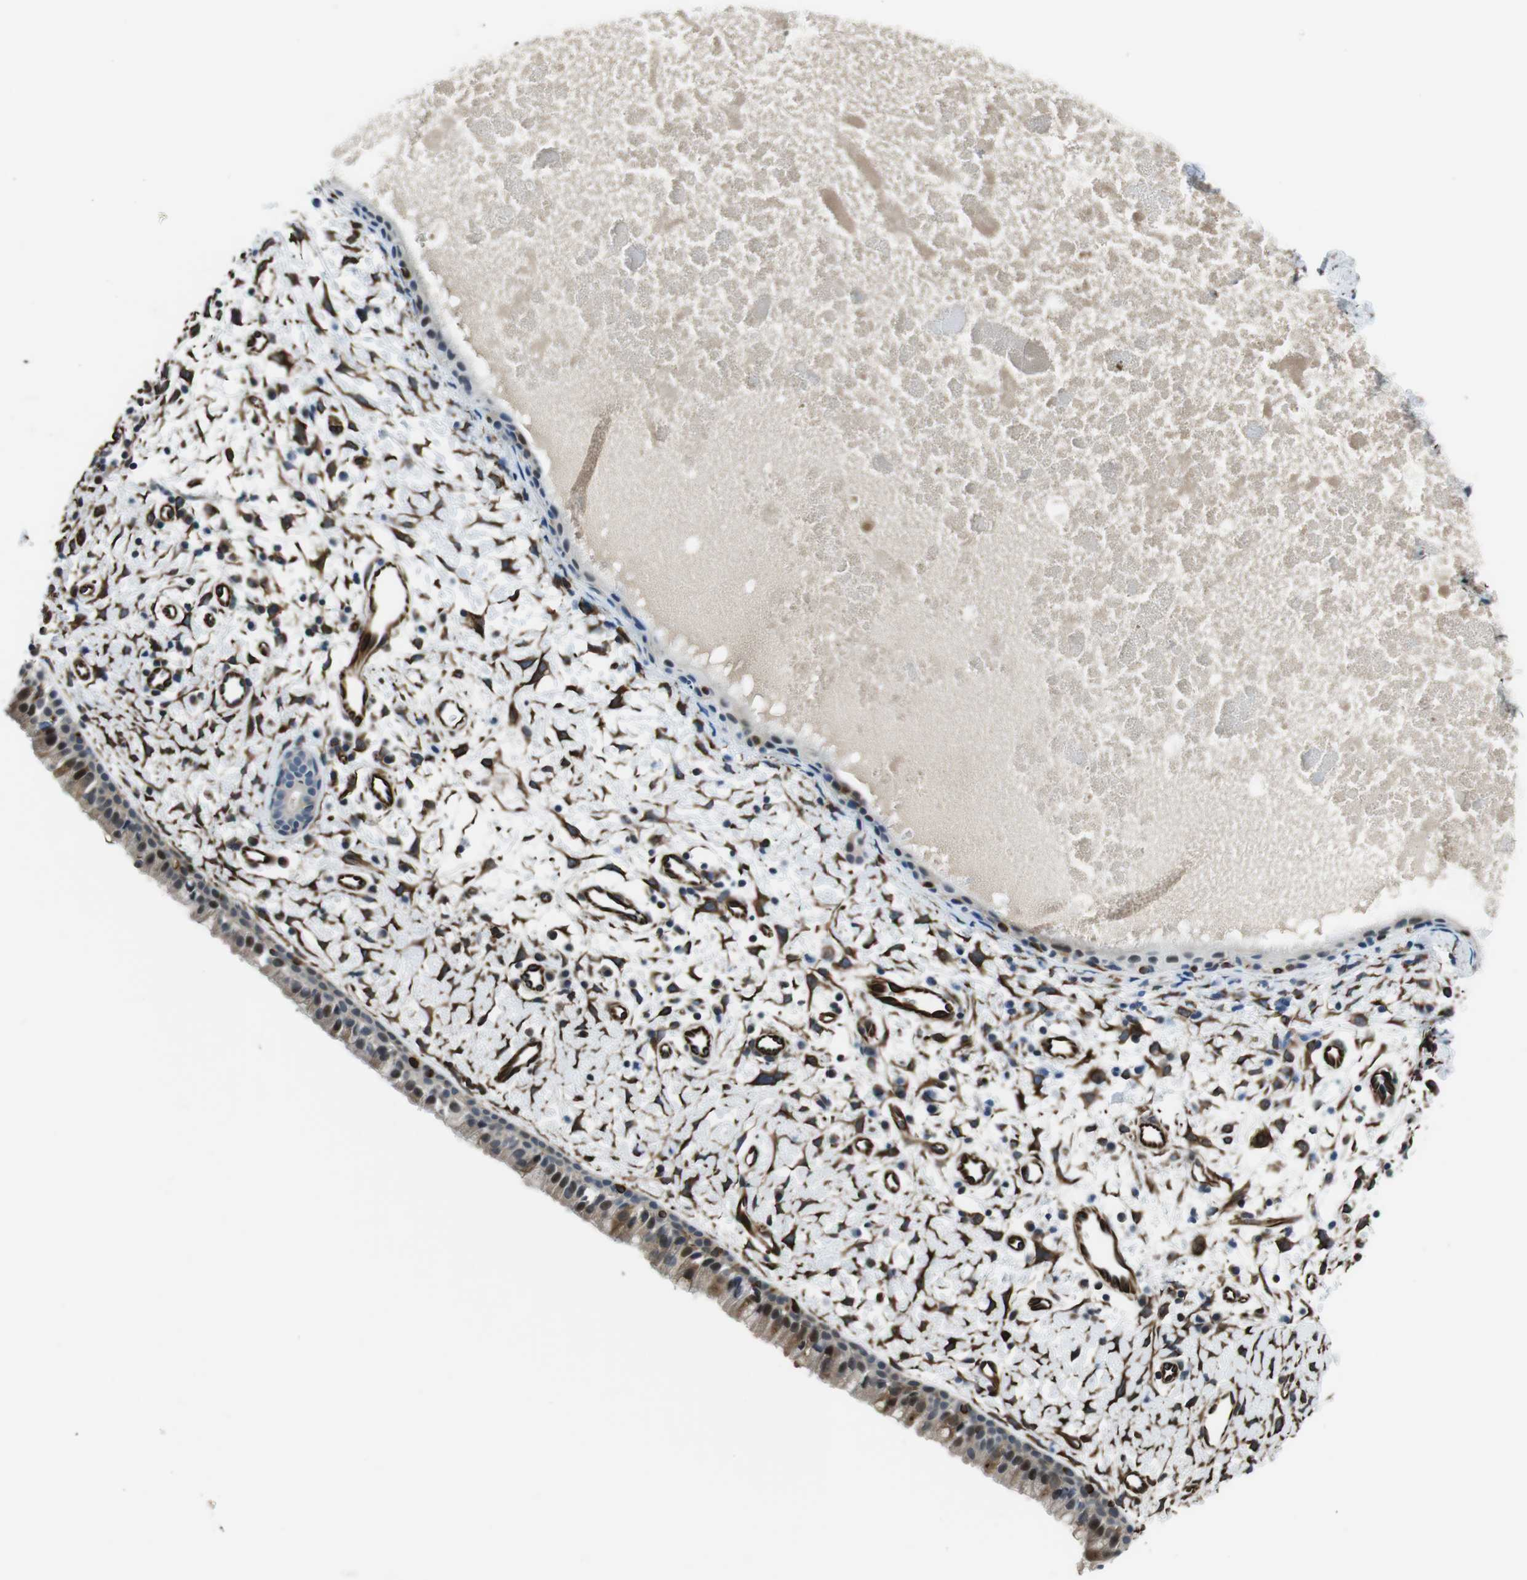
{"staining": {"intensity": "moderate", "quantity": "25%-75%", "location": "cytoplasmic/membranous,nuclear"}, "tissue": "nasopharynx", "cell_type": "Respiratory epithelial cells", "image_type": "normal", "snomed": [{"axis": "morphology", "description": "Normal tissue, NOS"}, {"axis": "topography", "description": "Nasopharynx"}], "caption": "High-magnification brightfield microscopy of normal nasopharynx stained with DAB (brown) and counterstained with hematoxylin (blue). respiratory epithelial cells exhibit moderate cytoplasmic/membranous,nuclear expression is identified in approximately25%-75% of cells. (Brightfield microscopy of DAB IHC at high magnification).", "gene": "LRRC49", "patient": {"sex": "male", "age": 22}}